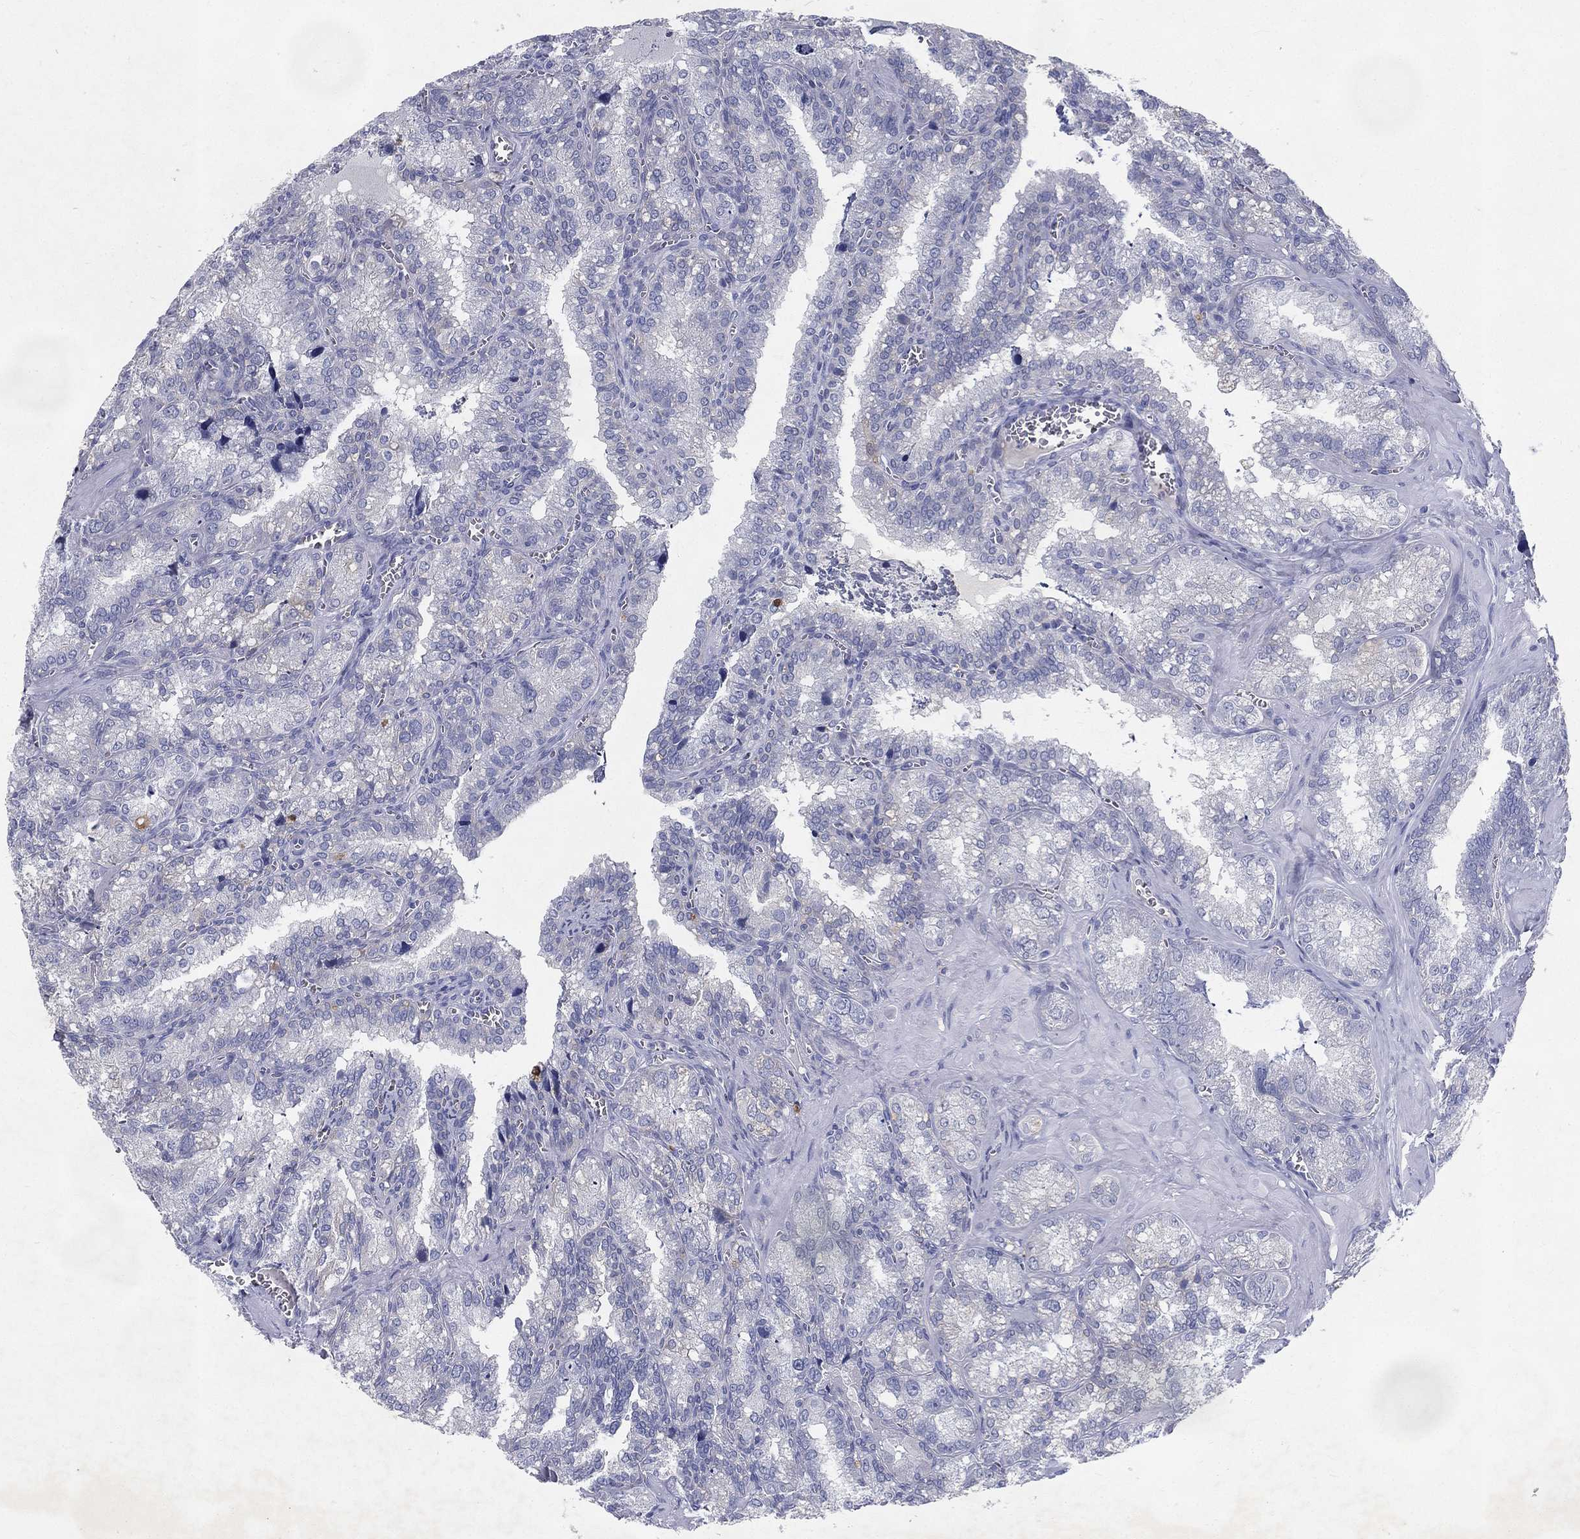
{"staining": {"intensity": "negative", "quantity": "none", "location": "none"}, "tissue": "seminal vesicle", "cell_type": "Glandular cells", "image_type": "normal", "snomed": [{"axis": "morphology", "description": "Normal tissue, NOS"}, {"axis": "topography", "description": "Seminal veicle"}], "caption": "Glandular cells are negative for protein expression in normal human seminal vesicle. (DAB (3,3'-diaminobenzidine) immunohistochemistry visualized using brightfield microscopy, high magnification).", "gene": "RGS13", "patient": {"sex": "male", "age": 57}}